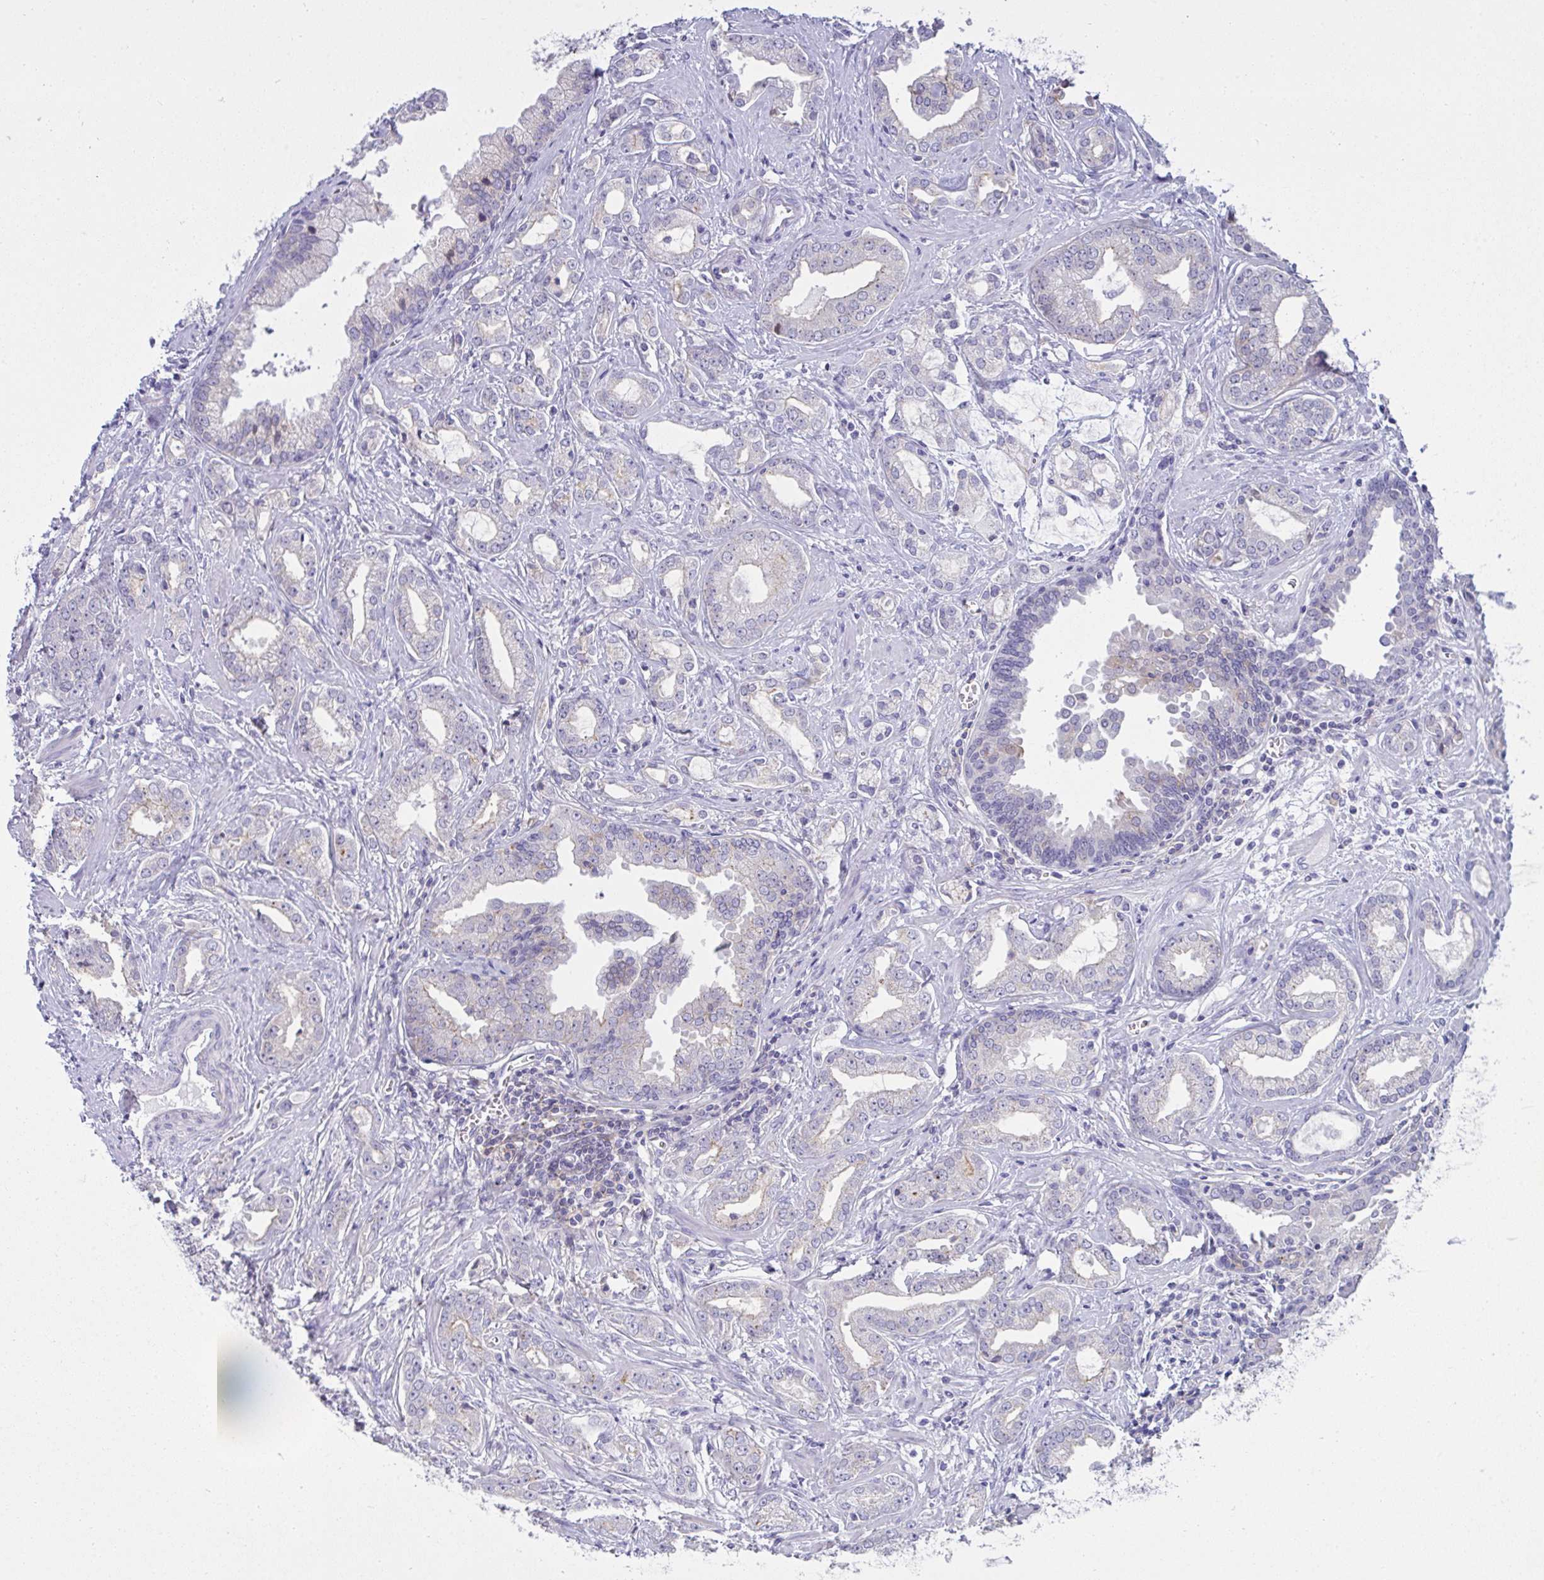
{"staining": {"intensity": "negative", "quantity": "none", "location": "none"}, "tissue": "prostate cancer", "cell_type": "Tumor cells", "image_type": "cancer", "snomed": [{"axis": "morphology", "description": "Adenocarcinoma, Medium grade"}, {"axis": "topography", "description": "Prostate"}], "caption": "Prostate cancer was stained to show a protein in brown. There is no significant positivity in tumor cells.", "gene": "RGPD5", "patient": {"sex": "male", "age": 57}}